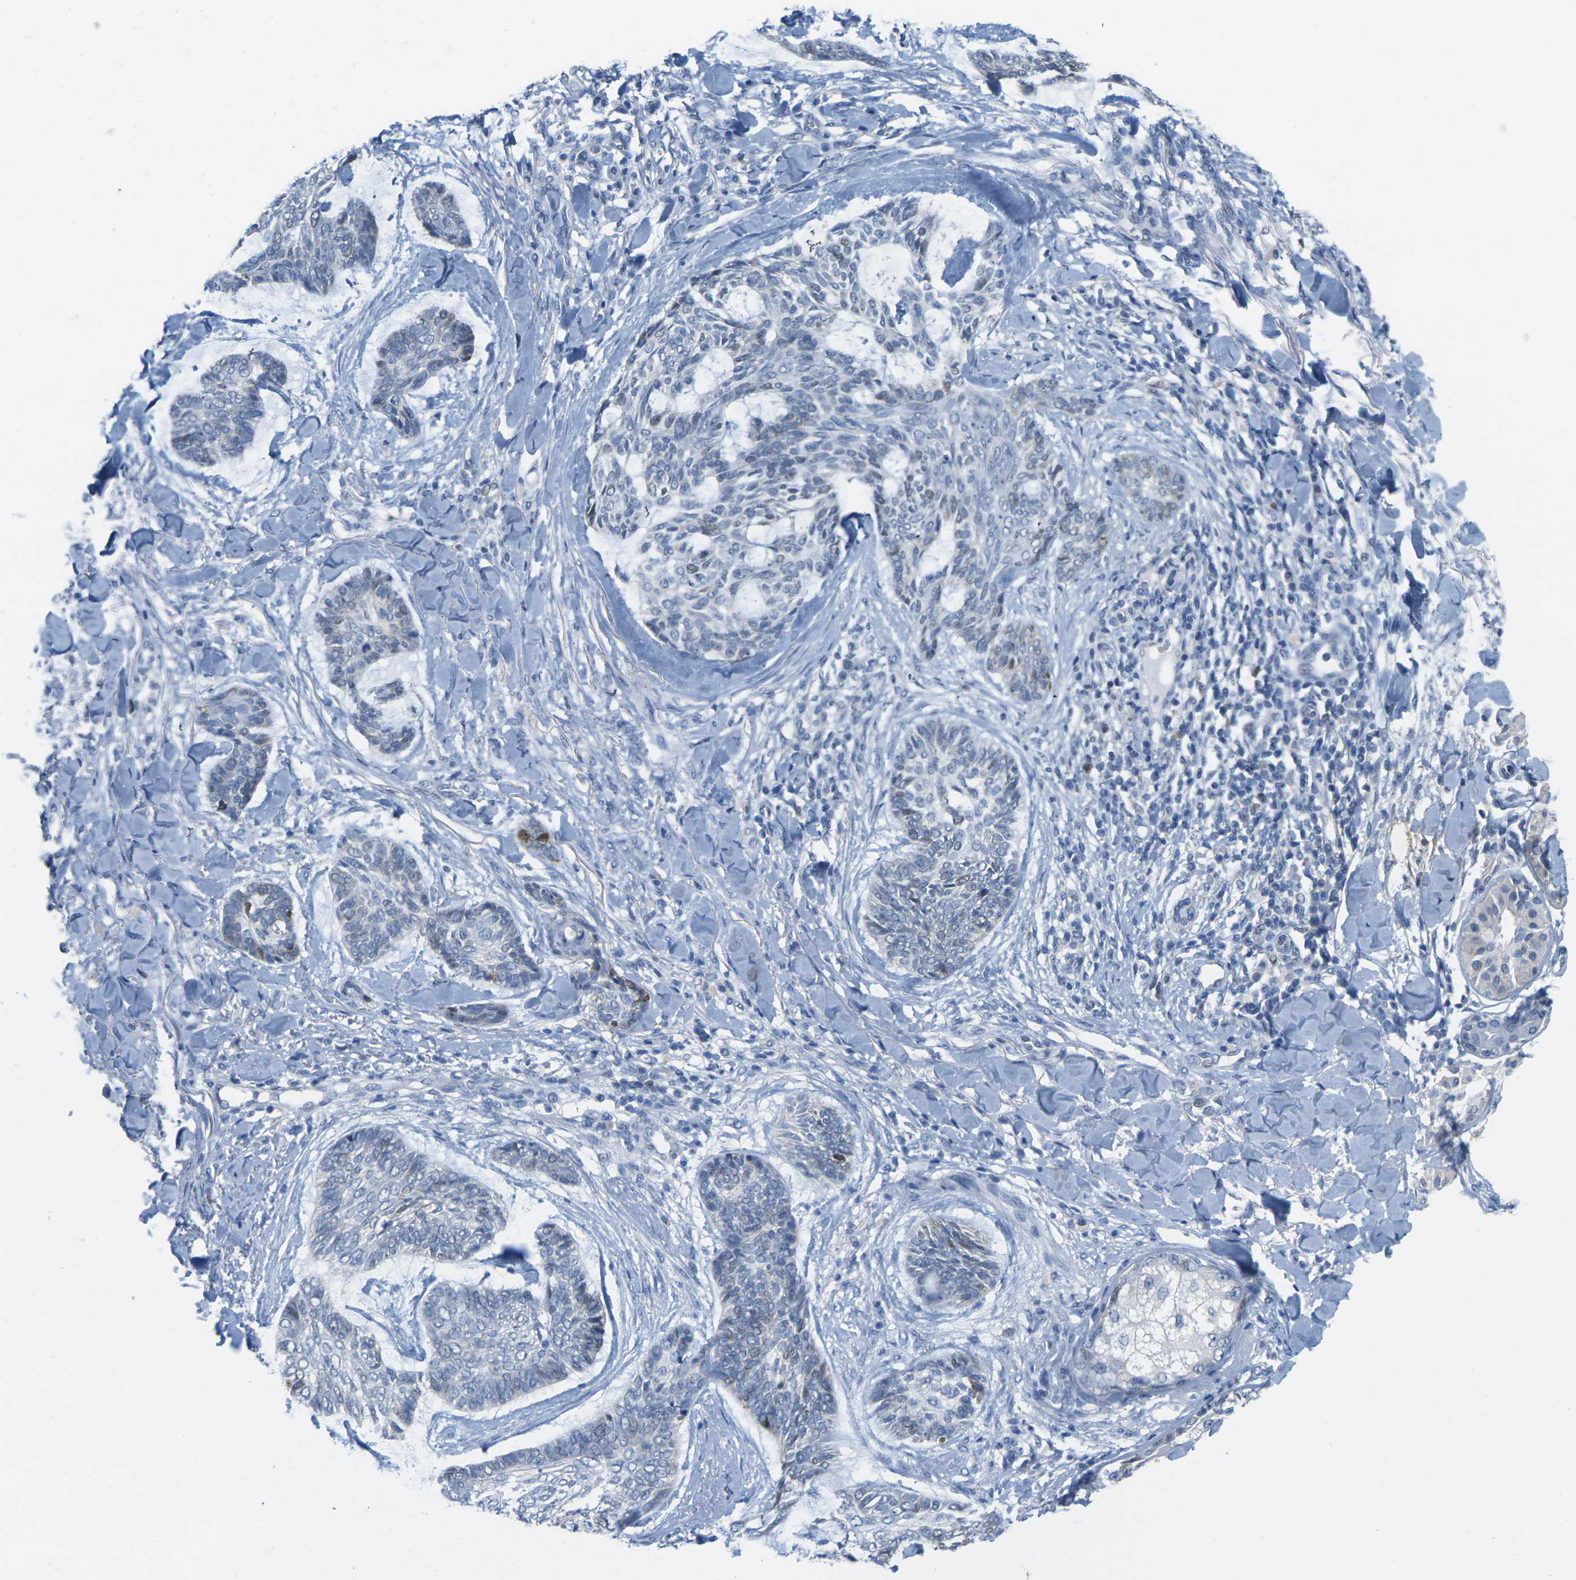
{"staining": {"intensity": "weak", "quantity": "<25%", "location": "nuclear"}, "tissue": "skin cancer", "cell_type": "Tumor cells", "image_type": "cancer", "snomed": [{"axis": "morphology", "description": "Basal cell carcinoma"}, {"axis": "topography", "description": "Skin"}], "caption": "A photomicrograph of skin cancer (basal cell carcinoma) stained for a protein shows no brown staining in tumor cells. The staining is performed using DAB brown chromogen with nuclei counter-stained in using hematoxylin.", "gene": "CDK2", "patient": {"sex": "male", "age": 43}}